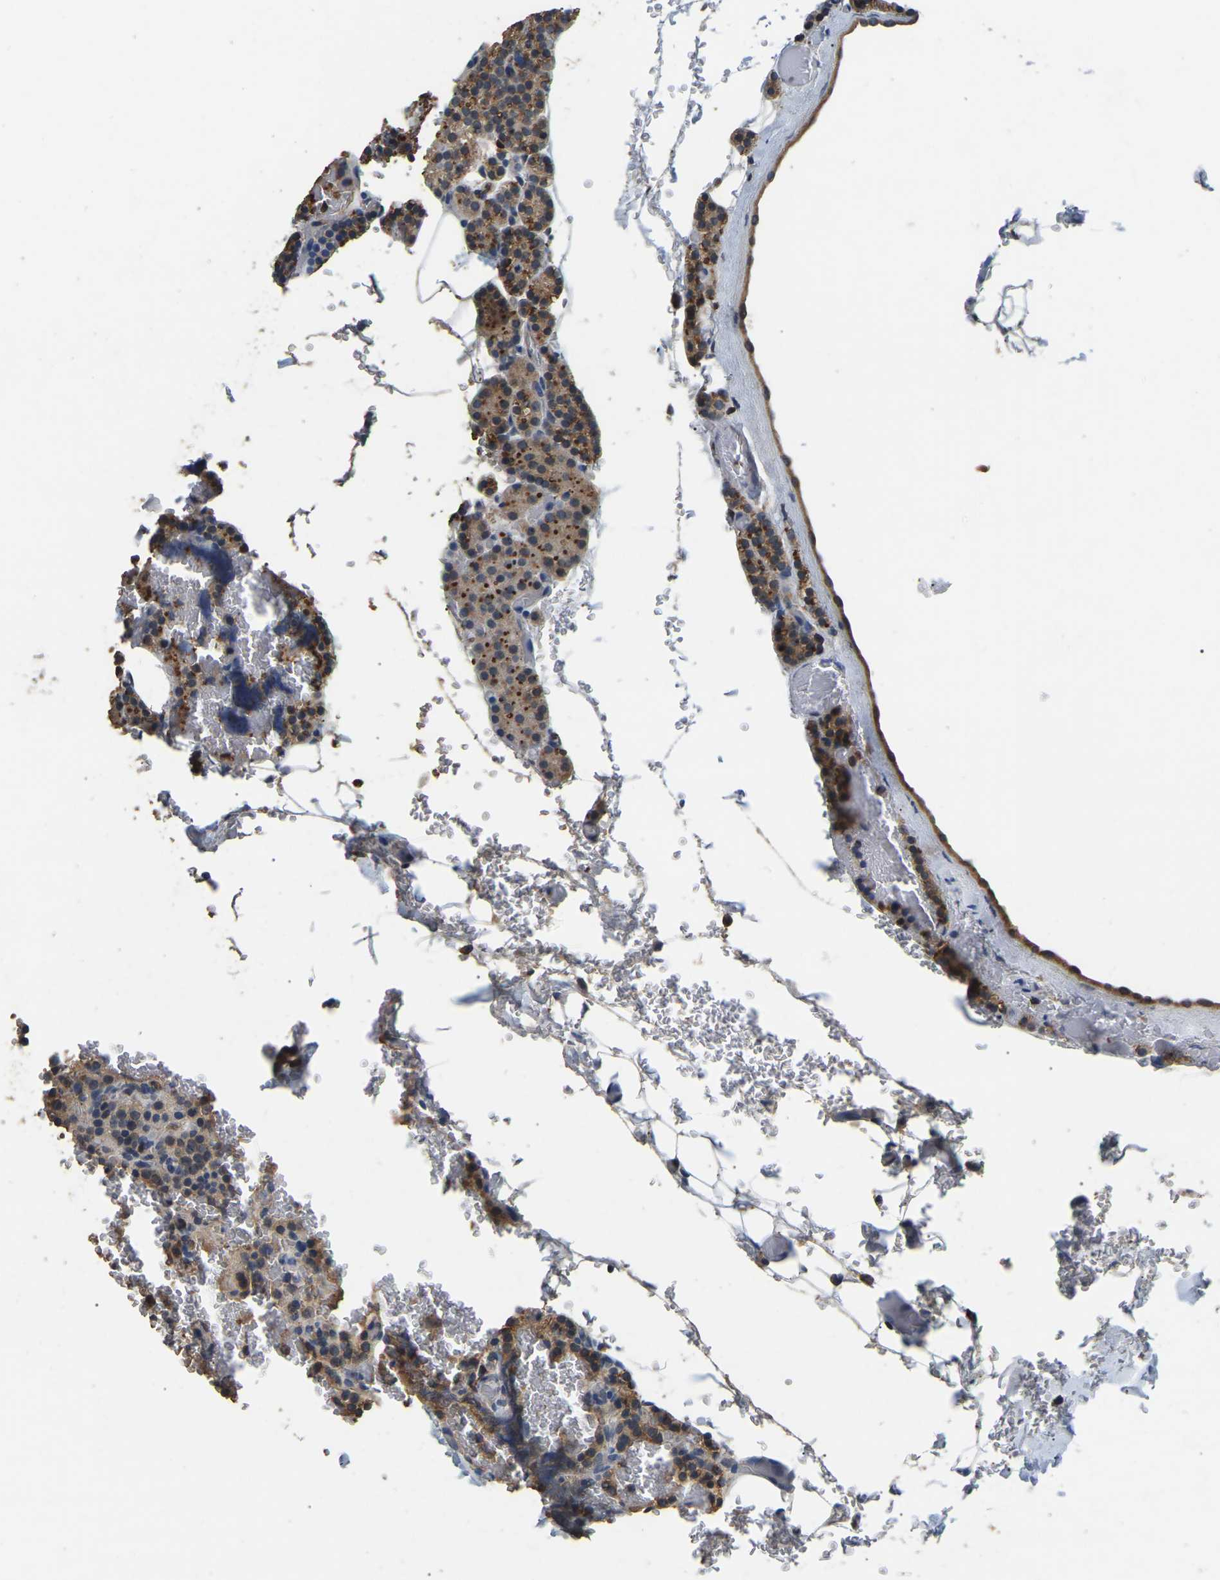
{"staining": {"intensity": "moderate", "quantity": ">75%", "location": "cytoplasmic/membranous"}, "tissue": "parathyroid gland", "cell_type": "Glandular cells", "image_type": "normal", "snomed": [{"axis": "morphology", "description": "Normal tissue, NOS"}, {"axis": "morphology", "description": "Inflammation chronic"}, {"axis": "morphology", "description": "Goiter, colloid"}, {"axis": "topography", "description": "Thyroid gland"}, {"axis": "topography", "description": "Parathyroid gland"}], "caption": "Benign parathyroid gland demonstrates moderate cytoplasmic/membranous positivity in approximately >75% of glandular cells Ihc stains the protein in brown and the nuclei are stained blue..", "gene": "SMPD2", "patient": {"sex": "male", "age": 65}}